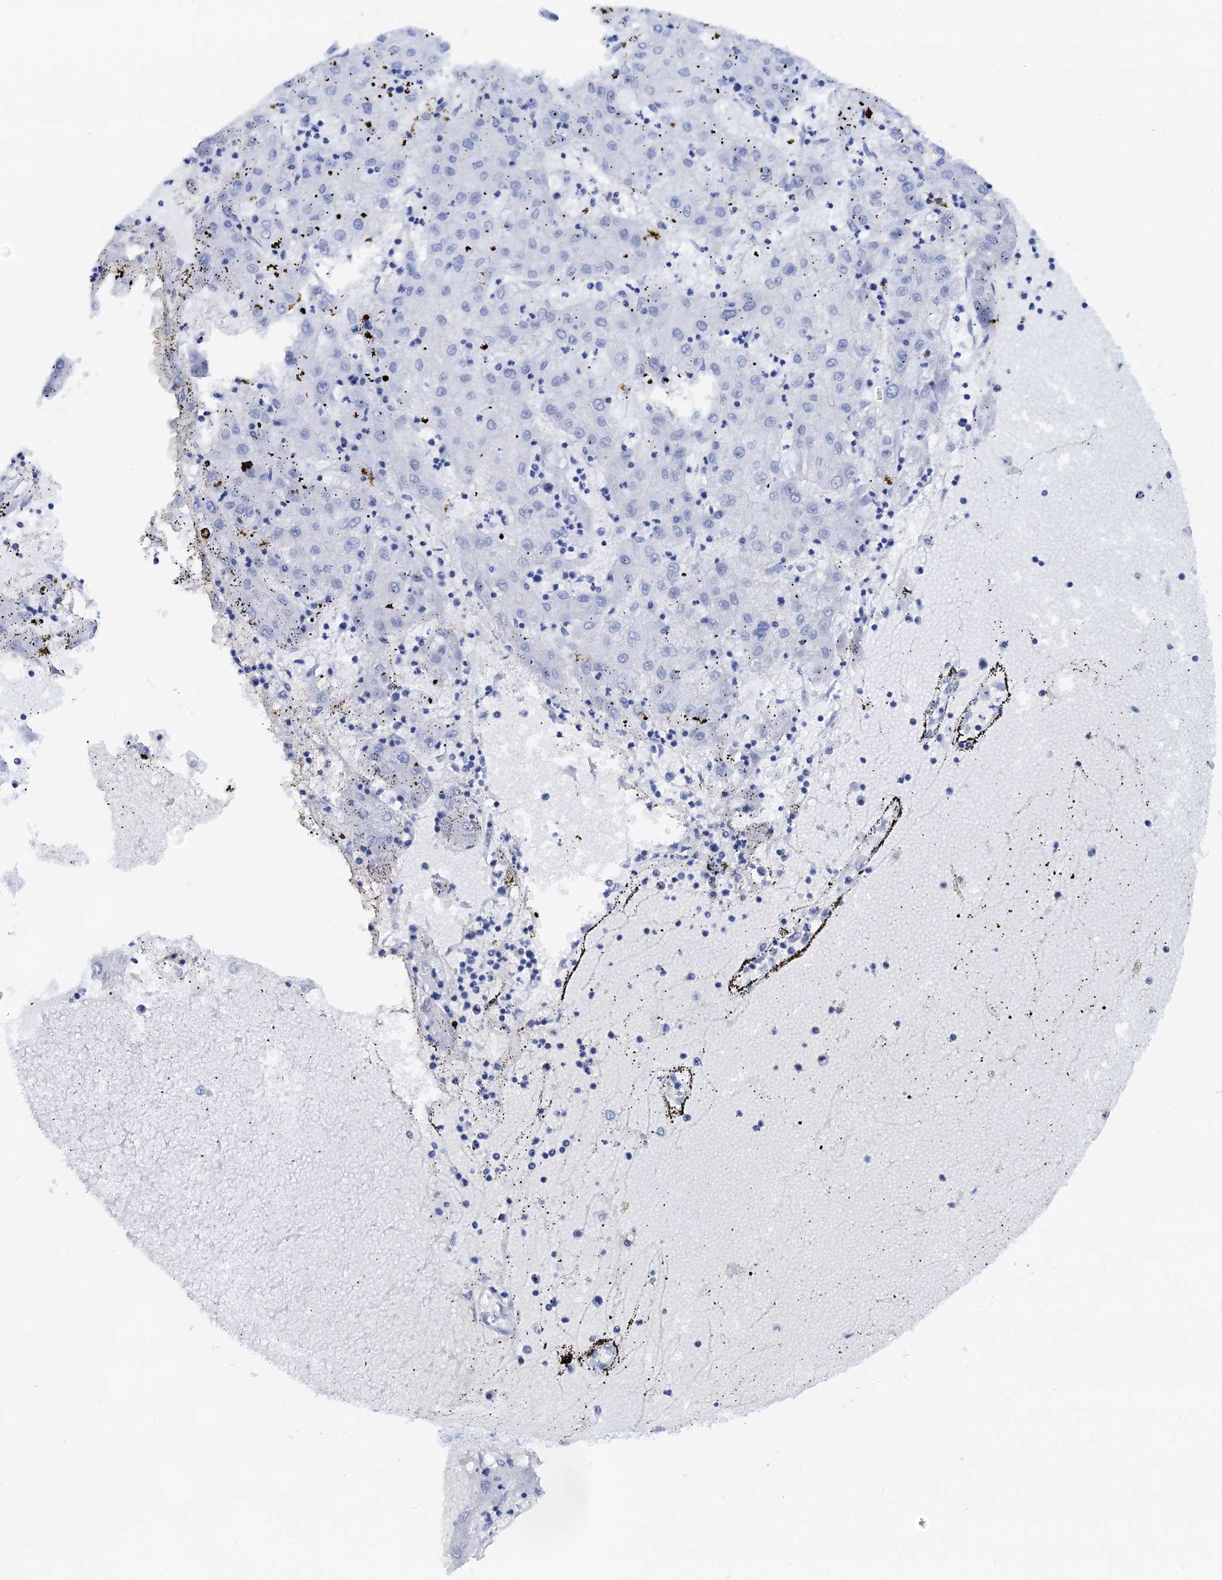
{"staining": {"intensity": "negative", "quantity": "none", "location": "none"}, "tissue": "liver cancer", "cell_type": "Tumor cells", "image_type": "cancer", "snomed": [{"axis": "morphology", "description": "Carcinoma, Hepatocellular, NOS"}, {"axis": "topography", "description": "Liver"}], "caption": "This is a histopathology image of immunohistochemistry (IHC) staining of liver cancer, which shows no staining in tumor cells. The staining was performed using DAB to visualize the protein expression in brown, while the nuclei were stained in blue with hematoxylin (Magnification: 20x).", "gene": "PTGES3", "patient": {"sex": "male", "age": 72}}